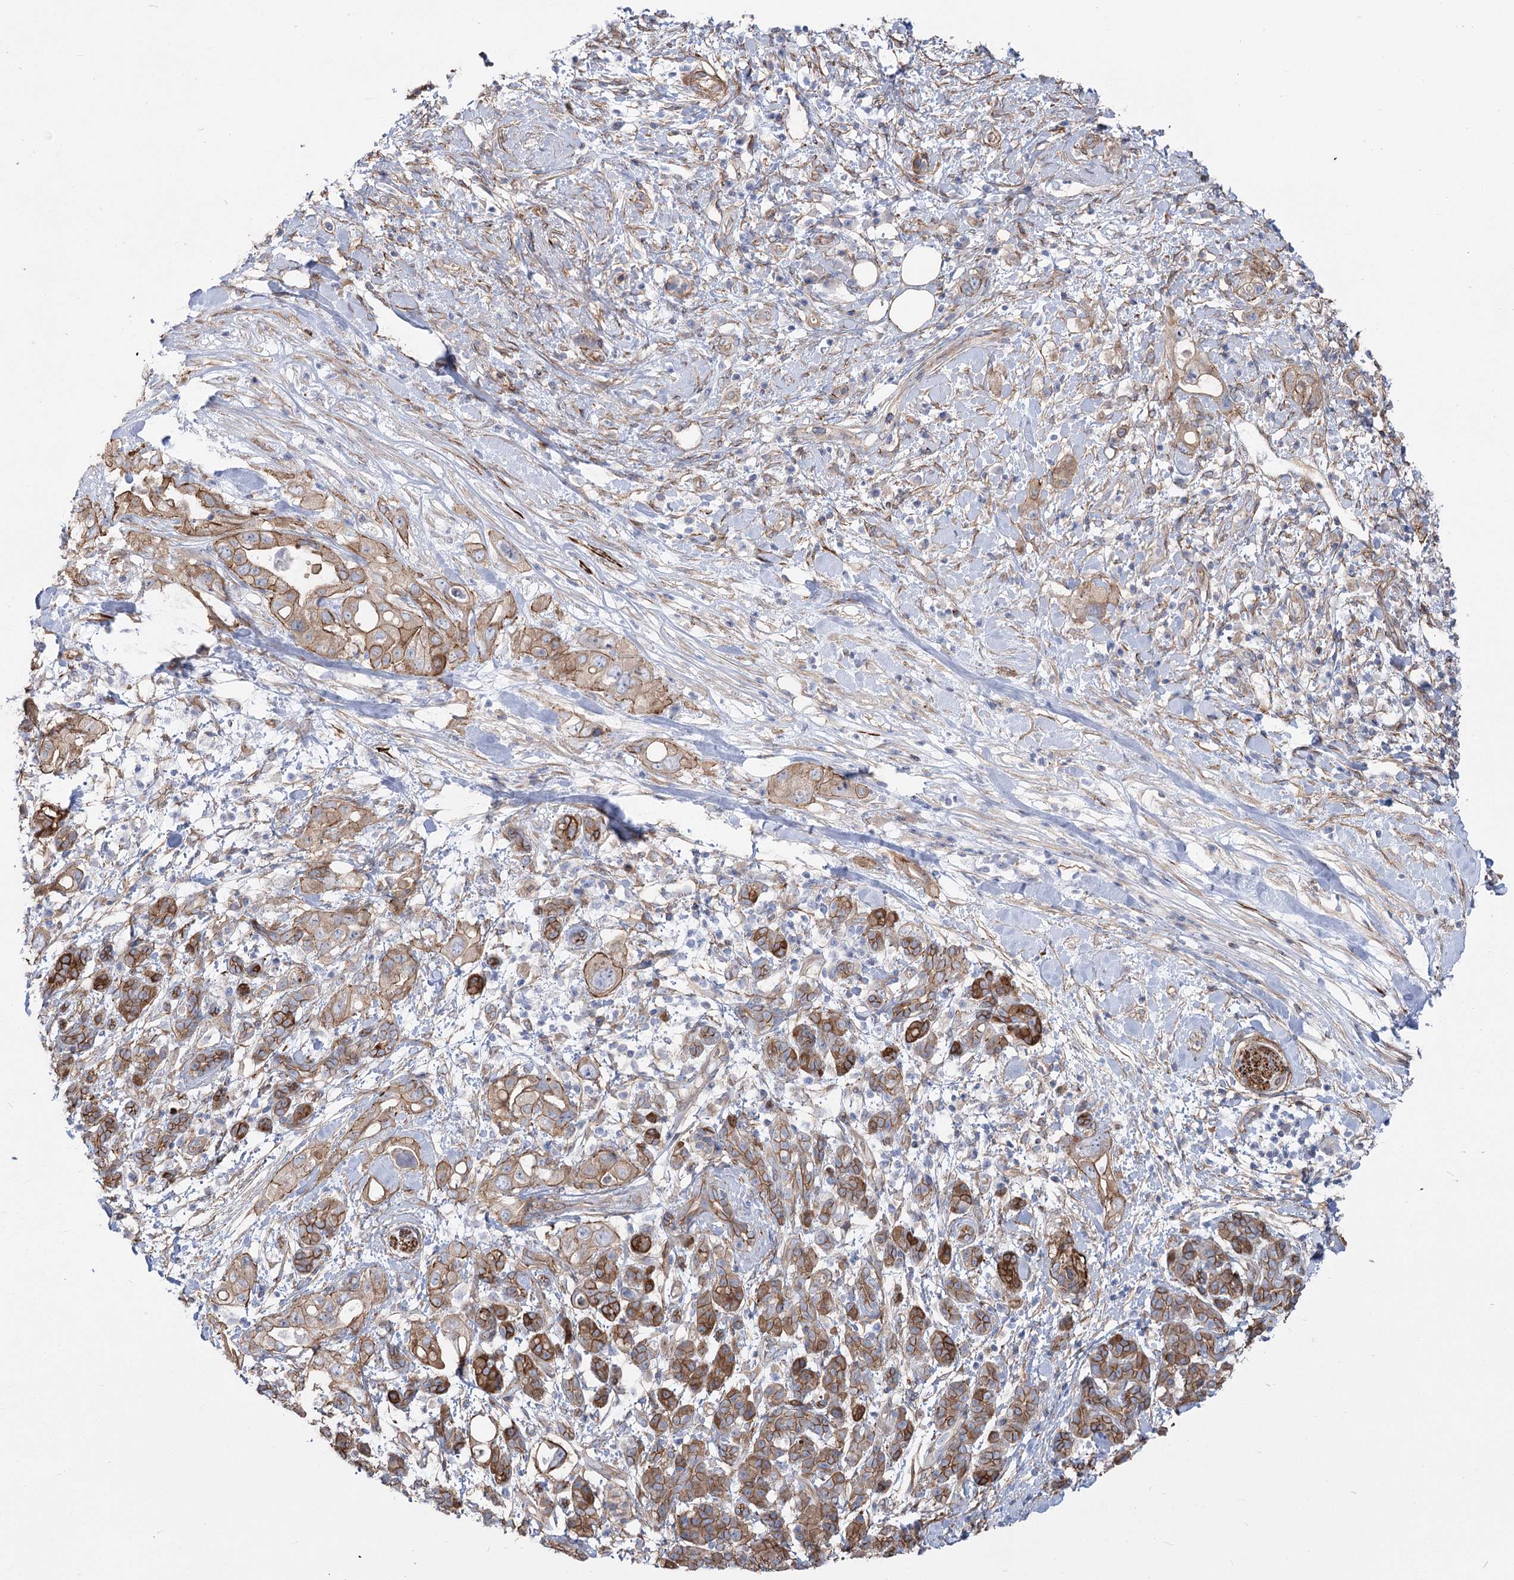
{"staining": {"intensity": "moderate", "quantity": "25%-75%", "location": "cytoplasmic/membranous"}, "tissue": "pancreatic cancer", "cell_type": "Tumor cells", "image_type": "cancer", "snomed": [{"axis": "morphology", "description": "Adenocarcinoma, NOS"}, {"axis": "topography", "description": "Pancreas"}], "caption": "Pancreatic adenocarcinoma stained with a brown dye reveals moderate cytoplasmic/membranous positive staining in about 25%-75% of tumor cells.", "gene": "PLEKHA5", "patient": {"sex": "female", "age": 56}}